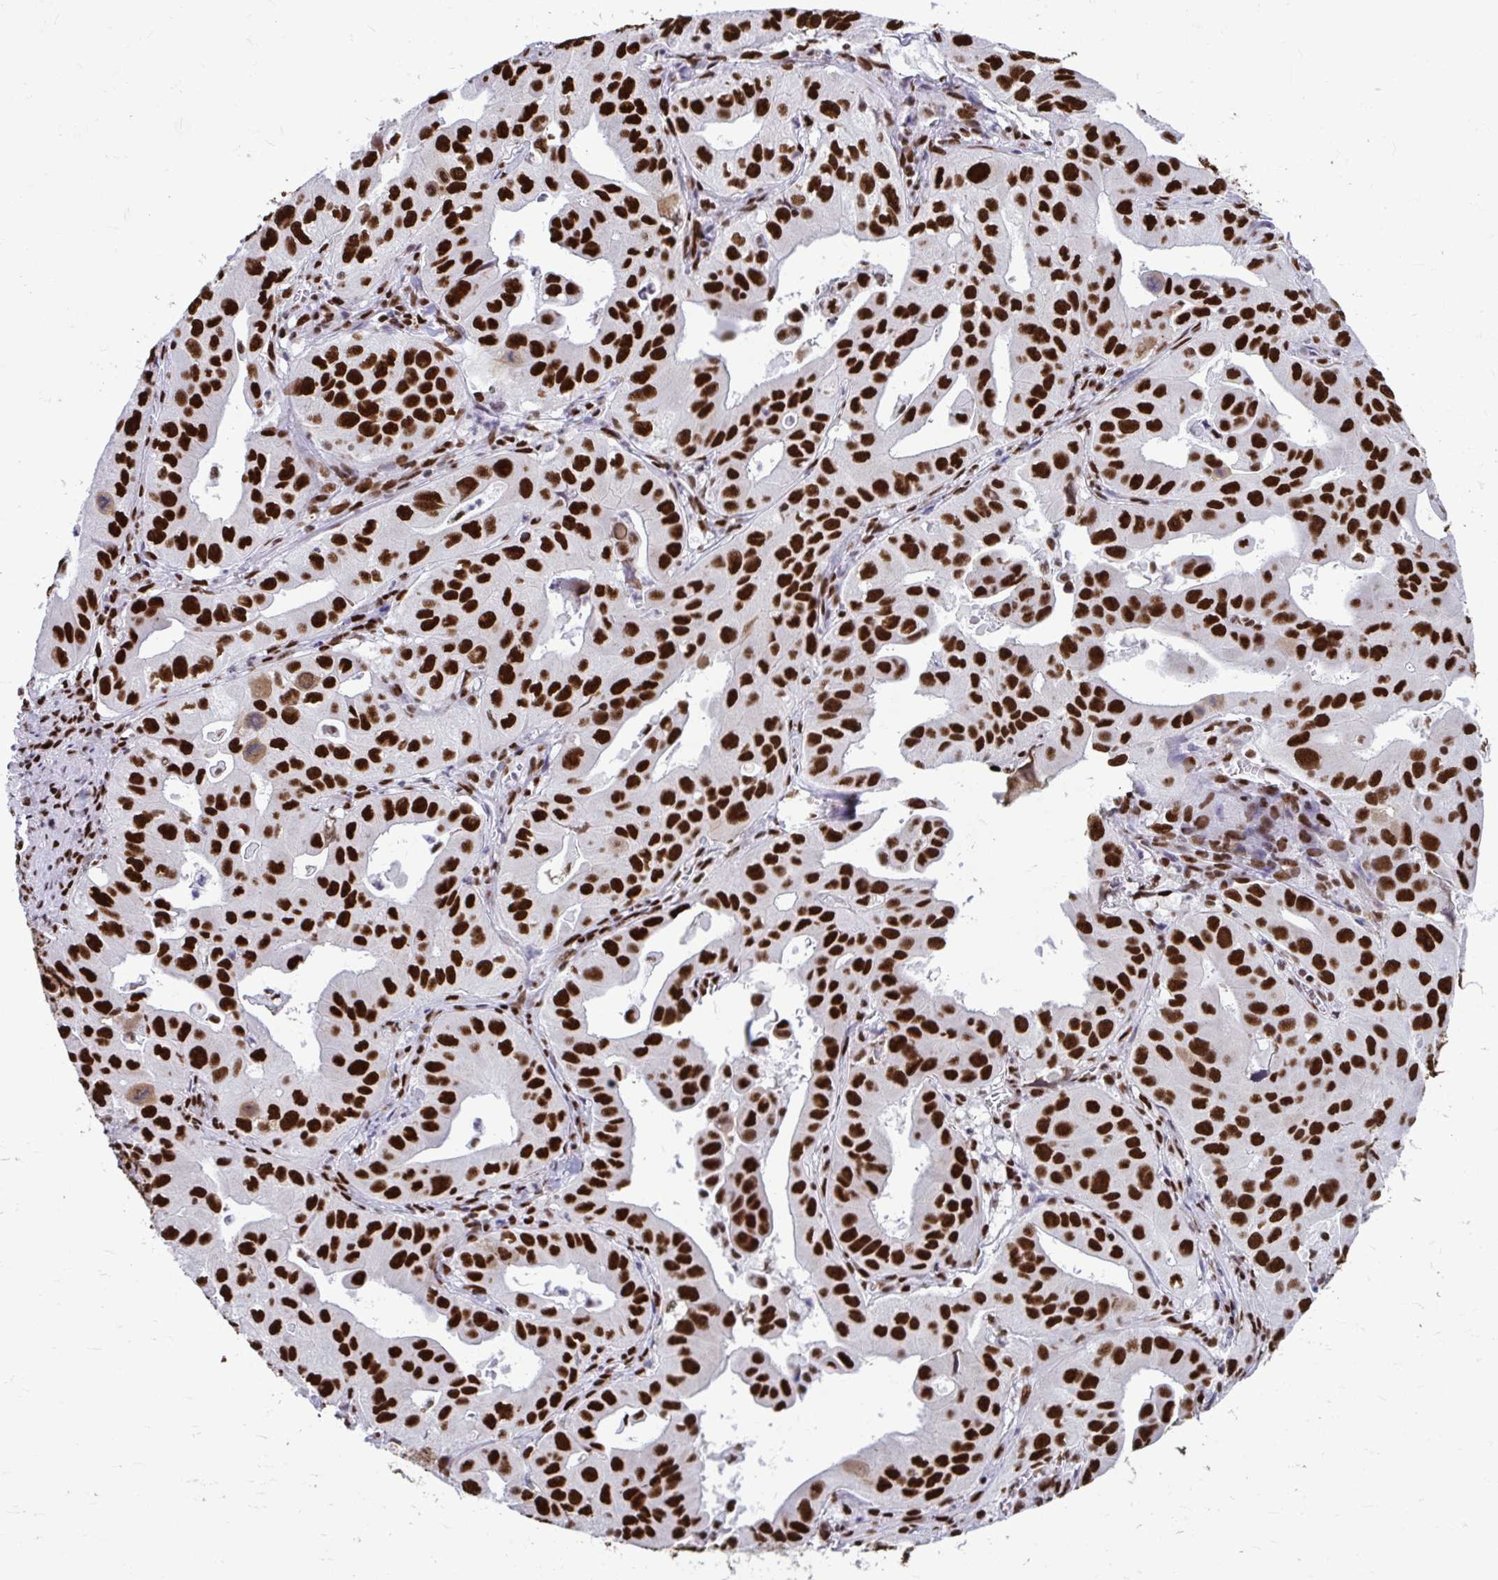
{"staining": {"intensity": "strong", "quantity": ">75%", "location": "nuclear"}, "tissue": "lung cancer", "cell_type": "Tumor cells", "image_type": "cancer", "snomed": [{"axis": "morphology", "description": "Adenocarcinoma, NOS"}, {"axis": "topography", "description": "Lung"}], "caption": "IHC histopathology image of neoplastic tissue: lung cancer stained using immunohistochemistry (IHC) exhibits high levels of strong protein expression localized specifically in the nuclear of tumor cells, appearing as a nuclear brown color.", "gene": "SLC35C2", "patient": {"sex": "male", "age": 48}}